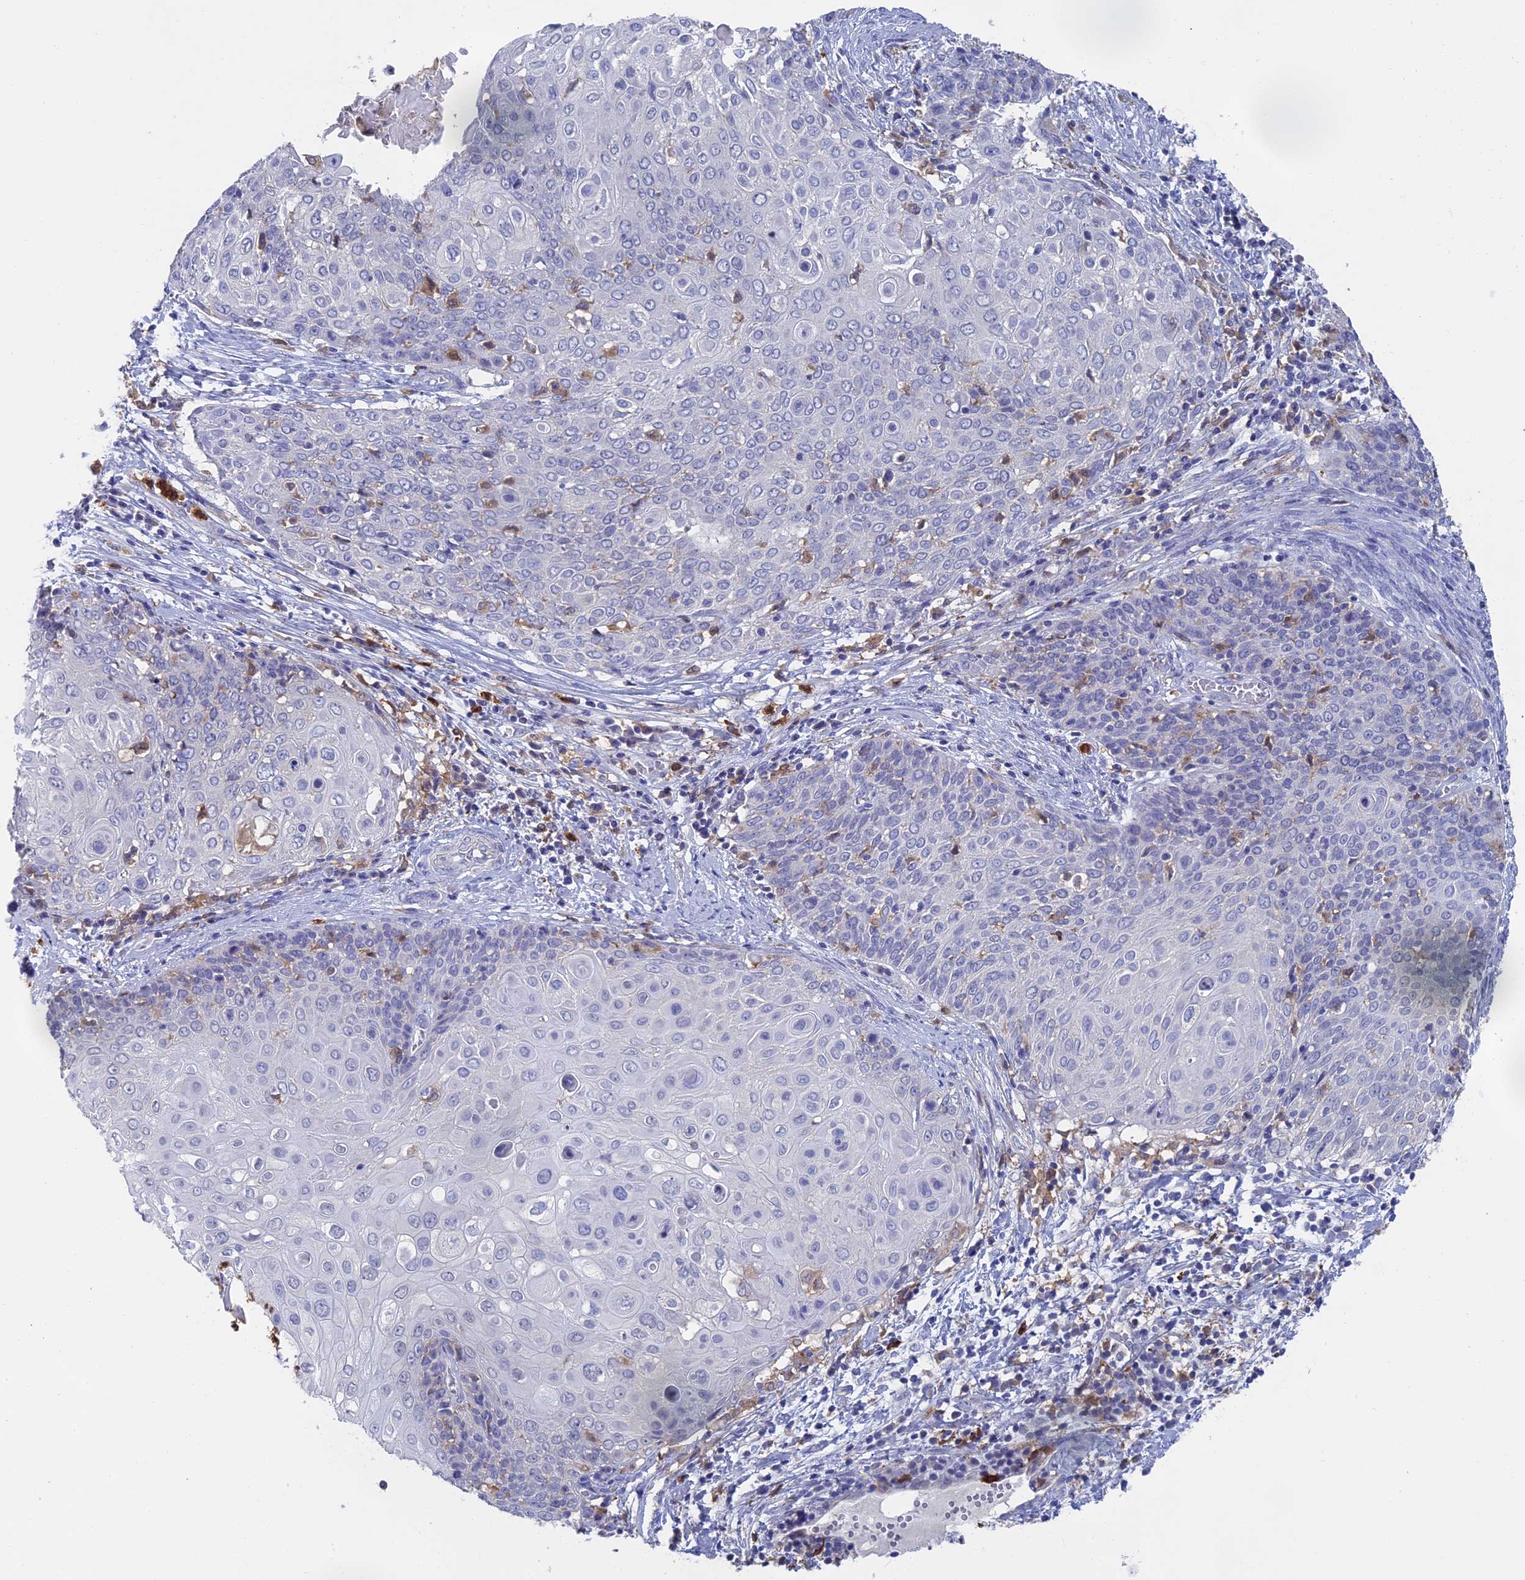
{"staining": {"intensity": "negative", "quantity": "none", "location": "none"}, "tissue": "cervical cancer", "cell_type": "Tumor cells", "image_type": "cancer", "snomed": [{"axis": "morphology", "description": "Squamous cell carcinoma, NOS"}, {"axis": "topography", "description": "Cervix"}], "caption": "Micrograph shows no protein staining in tumor cells of squamous cell carcinoma (cervical) tissue. (Brightfield microscopy of DAB IHC at high magnification).", "gene": "NCF4", "patient": {"sex": "female", "age": 39}}